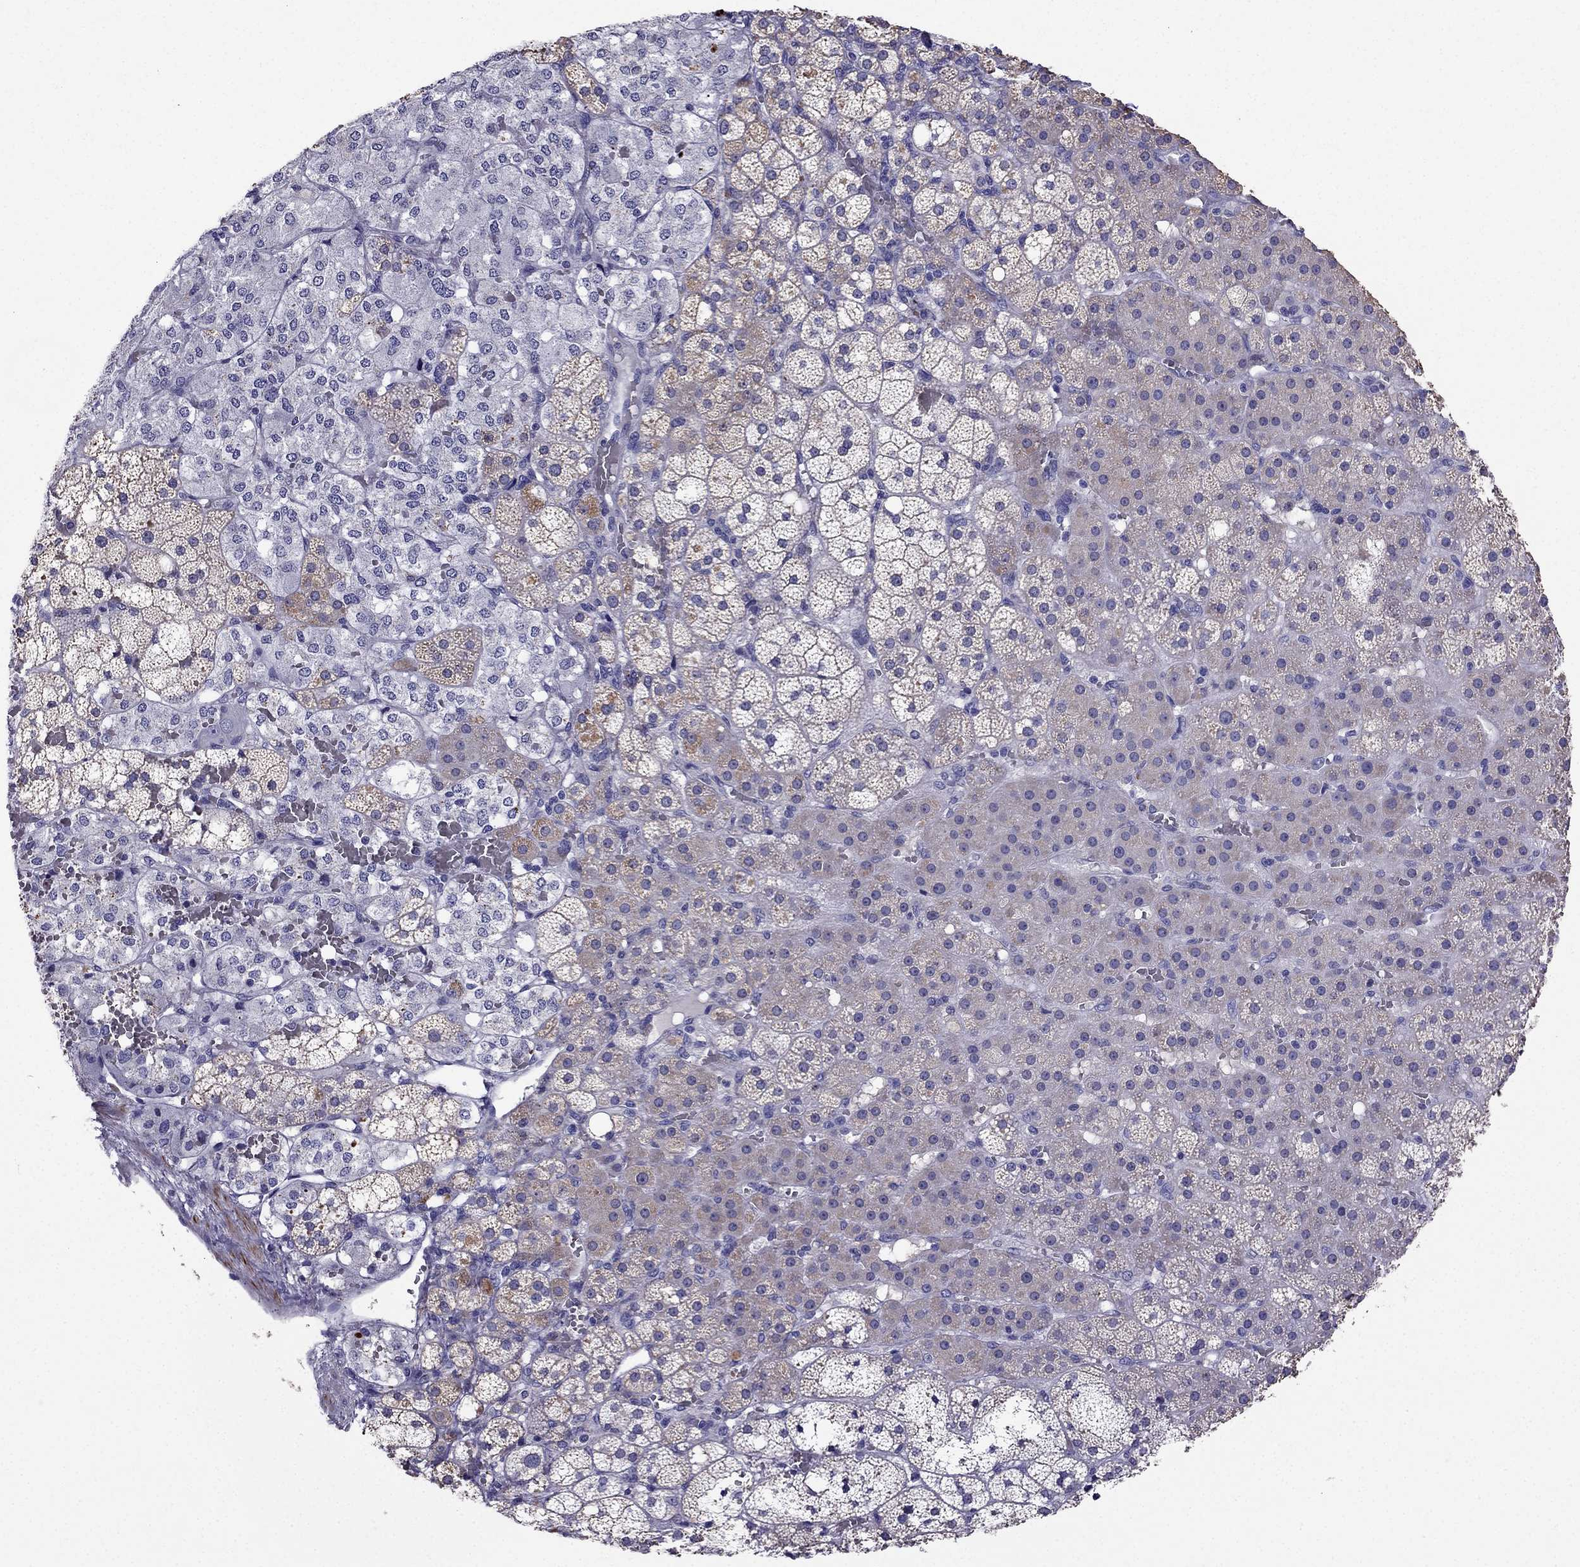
{"staining": {"intensity": "weak", "quantity": "25%-75%", "location": "cytoplasmic/membranous"}, "tissue": "adrenal gland", "cell_type": "Glandular cells", "image_type": "normal", "snomed": [{"axis": "morphology", "description": "Normal tissue, NOS"}, {"axis": "topography", "description": "Adrenal gland"}], "caption": "Immunohistochemical staining of unremarkable human adrenal gland demonstrates weak cytoplasmic/membranous protein expression in approximately 25%-75% of glandular cells. (DAB IHC with brightfield microscopy, high magnification).", "gene": "DSC1", "patient": {"sex": "male", "age": 53}}